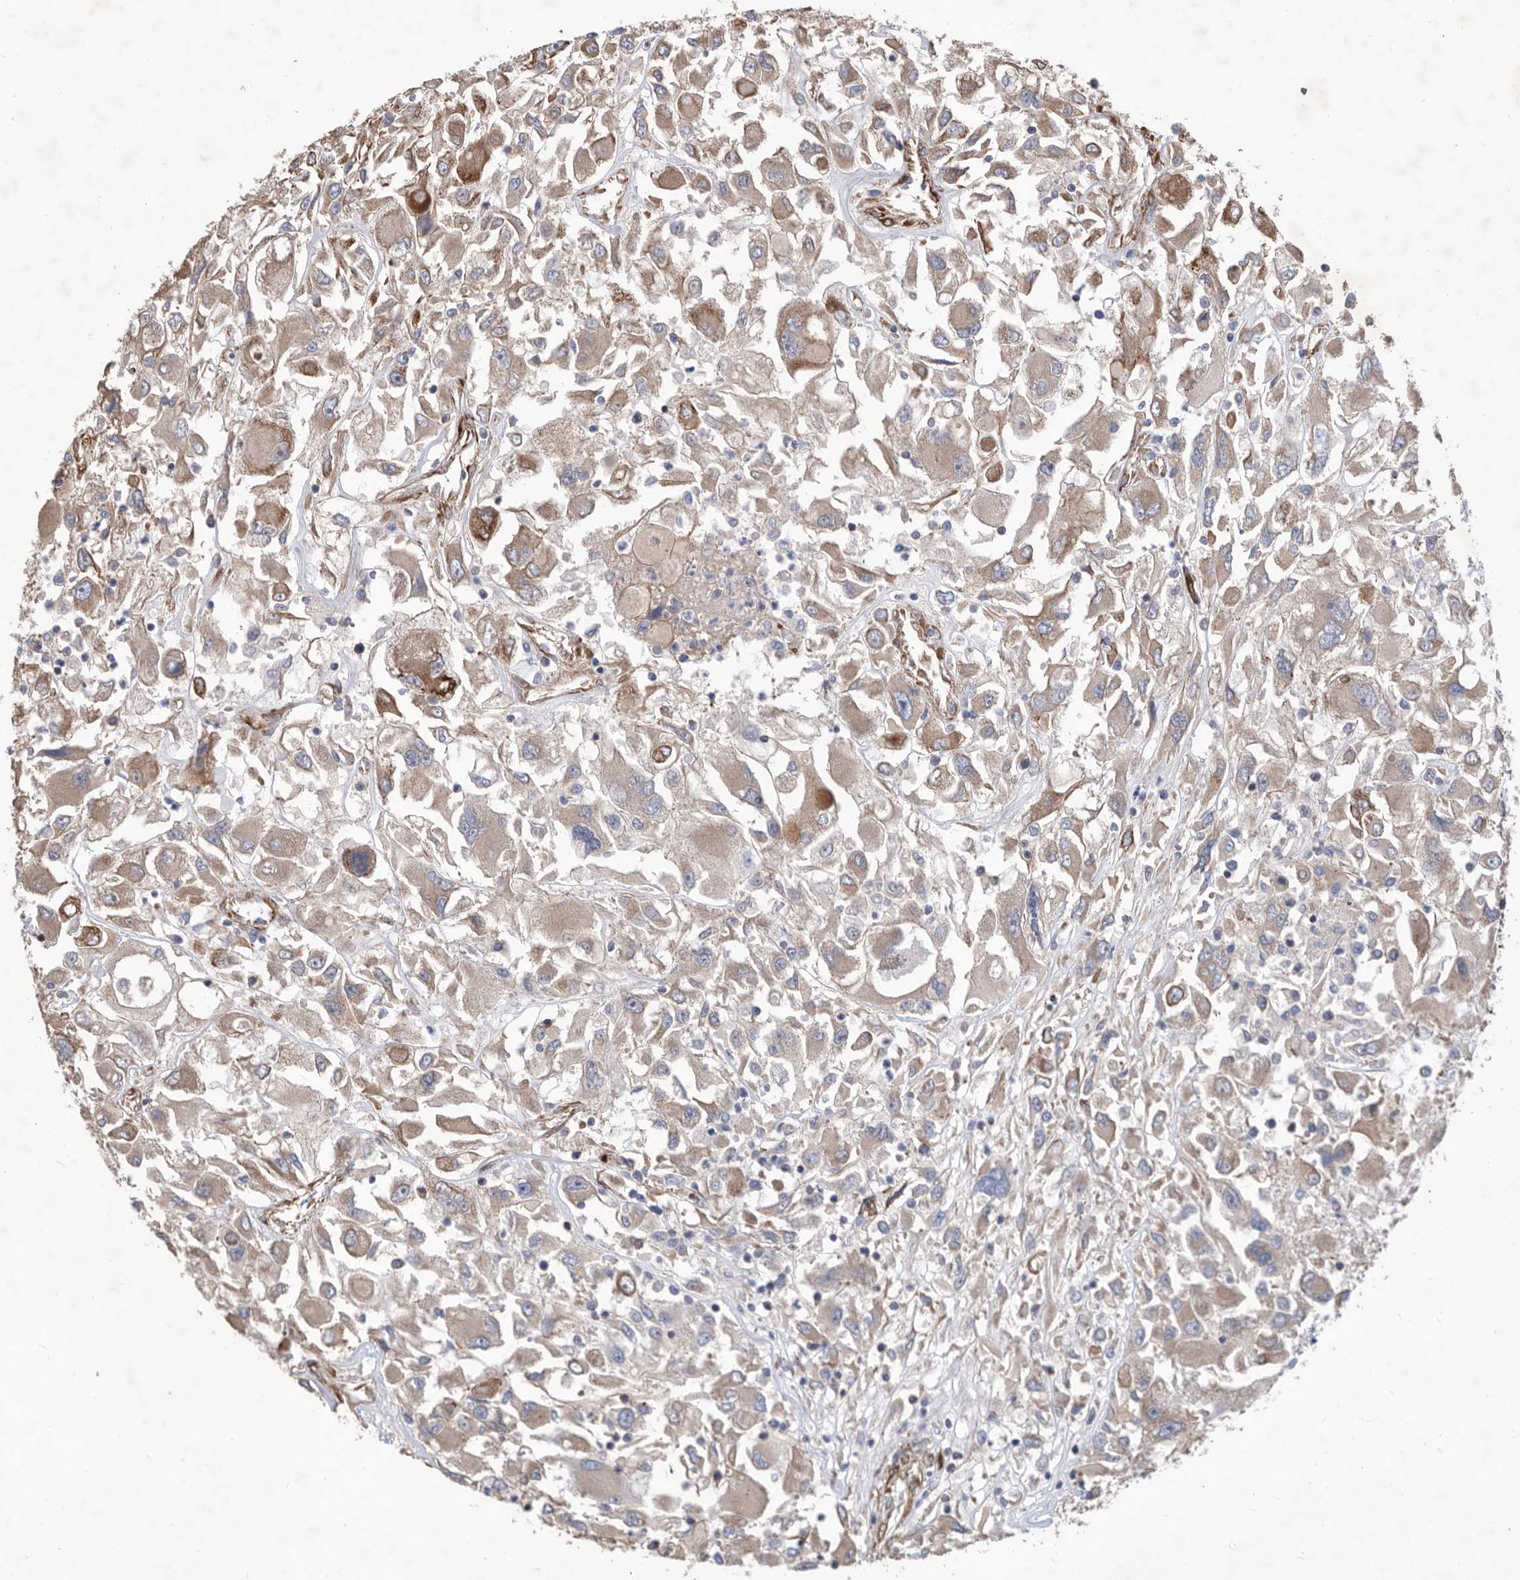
{"staining": {"intensity": "moderate", "quantity": ">75%", "location": "cytoplasmic/membranous"}, "tissue": "renal cancer", "cell_type": "Tumor cells", "image_type": "cancer", "snomed": [{"axis": "morphology", "description": "Adenocarcinoma, NOS"}, {"axis": "topography", "description": "Kidney"}], "caption": "Renal cancer (adenocarcinoma) was stained to show a protein in brown. There is medium levels of moderate cytoplasmic/membranous expression in approximately >75% of tumor cells.", "gene": "ATP13A3", "patient": {"sex": "female", "age": 52}}